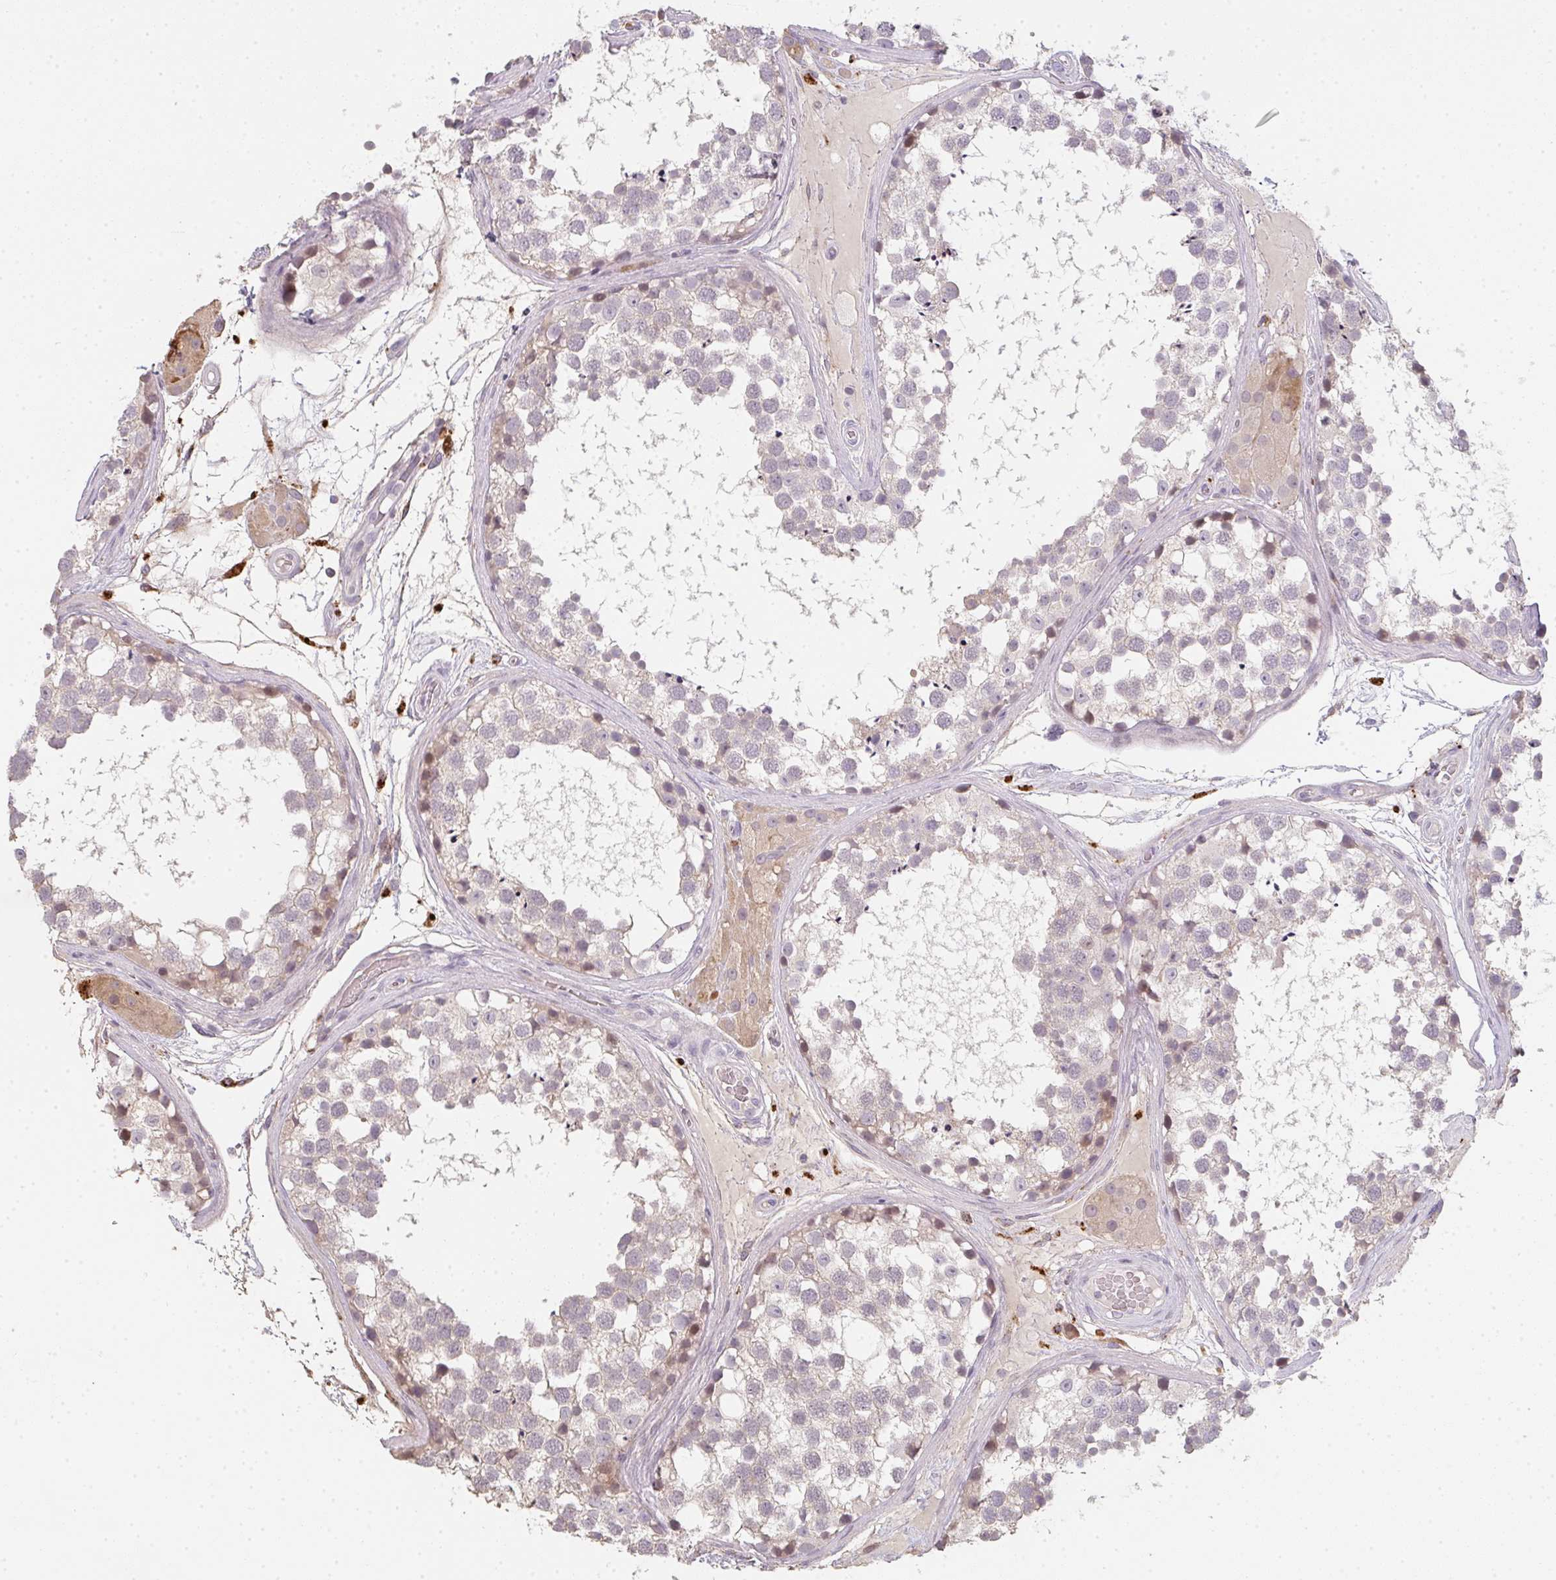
{"staining": {"intensity": "weak", "quantity": "<25%", "location": "cytoplasmic/membranous"}, "tissue": "testis", "cell_type": "Cells in seminiferous ducts", "image_type": "normal", "snomed": [{"axis": "morphology", "description": "Normal tissue, NOS"}, {"axis": "morphology", "description": "Seminoma, NOS"}, {"axis": "topography", "description": "Testis"}], "caption": "This photomicrograph is of unremarkable testis stained with IHC to label a protein in brown with the nuclei are counter-stained blue. There is no staining in cells in seminiferous ducts.", "gene": "TMEM237", "patient": {"sex": "male", "age": 65}}